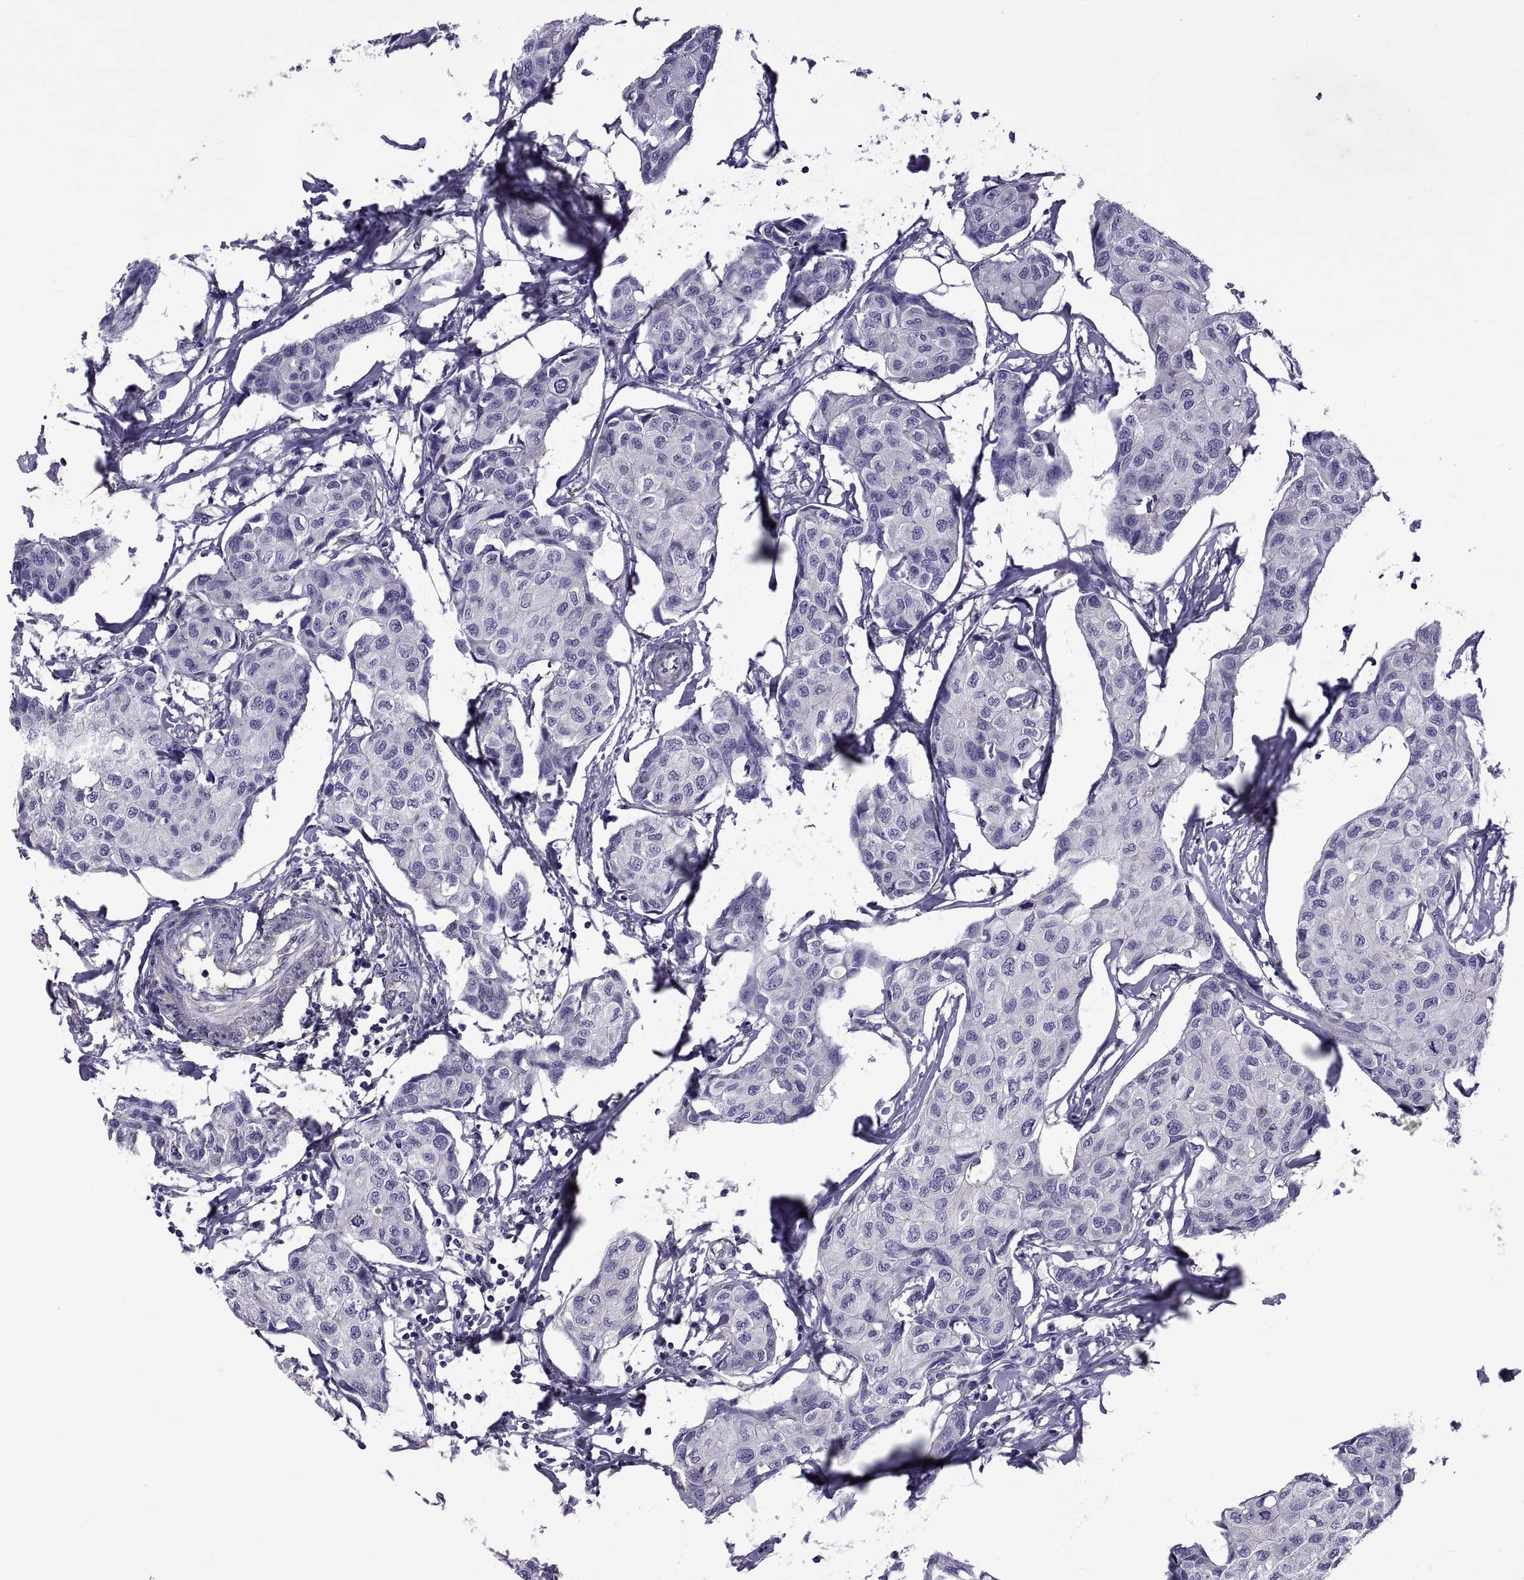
{"staining": {"intensity": "negative", "quantity": "none", "location": "none"}, "tissue": "breast cancer", "cell_type": "Tumor cells", "image_type": "cancer", "snomed": [{"axis": "morphology", "description": "Duct carcinoma"}, {"axis": "topography", "description": "Breast"}], "caption": "Immunohistochemistry (IHC) photomicrograph of neoplastic tissue: human intraductal carcinoma (breast) stained with DAB (3,3'-diaminobenzidine) shows no significant protein expression in tumor cells.", "gene": "TMC3", "patient": {"sex": "female", "age": 80}}